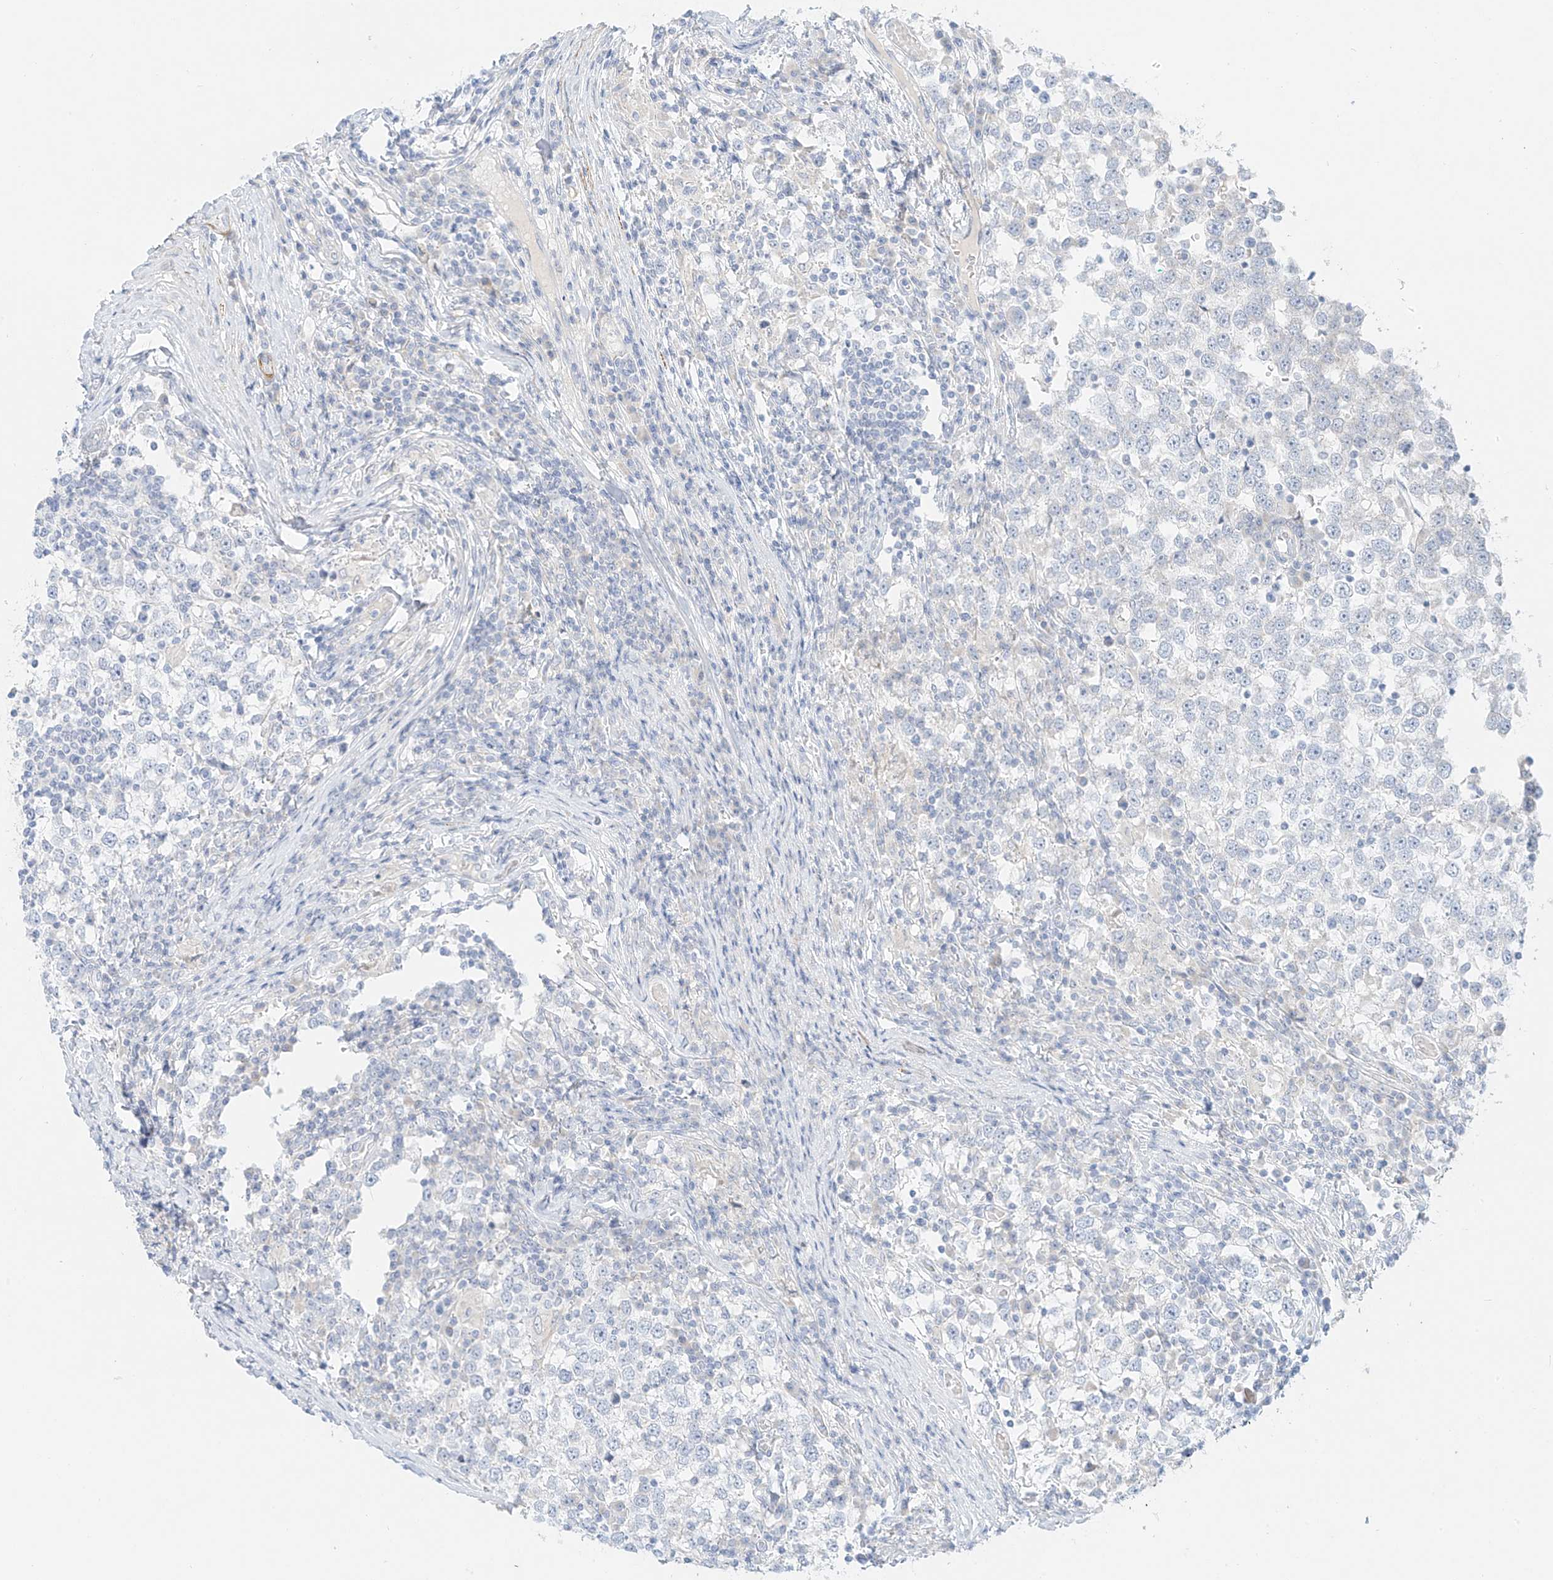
{"staining": {"intensity": "negative", "quantity": "none", "location": "none"}, "tissue": "testis cancer", "cell_type": "Tumor cells", "image_type": "cancer", "snomed": [{"axis": "morphology", "description": "Seminoma, NOS"}, {"axis": "topography", "description": "Testis"}], "caption": "Tumor cells are negative for protein expression in human testis seminoma.", "gene": "ST3GAL5", "patient": {"sex": "male", "age": 65}}